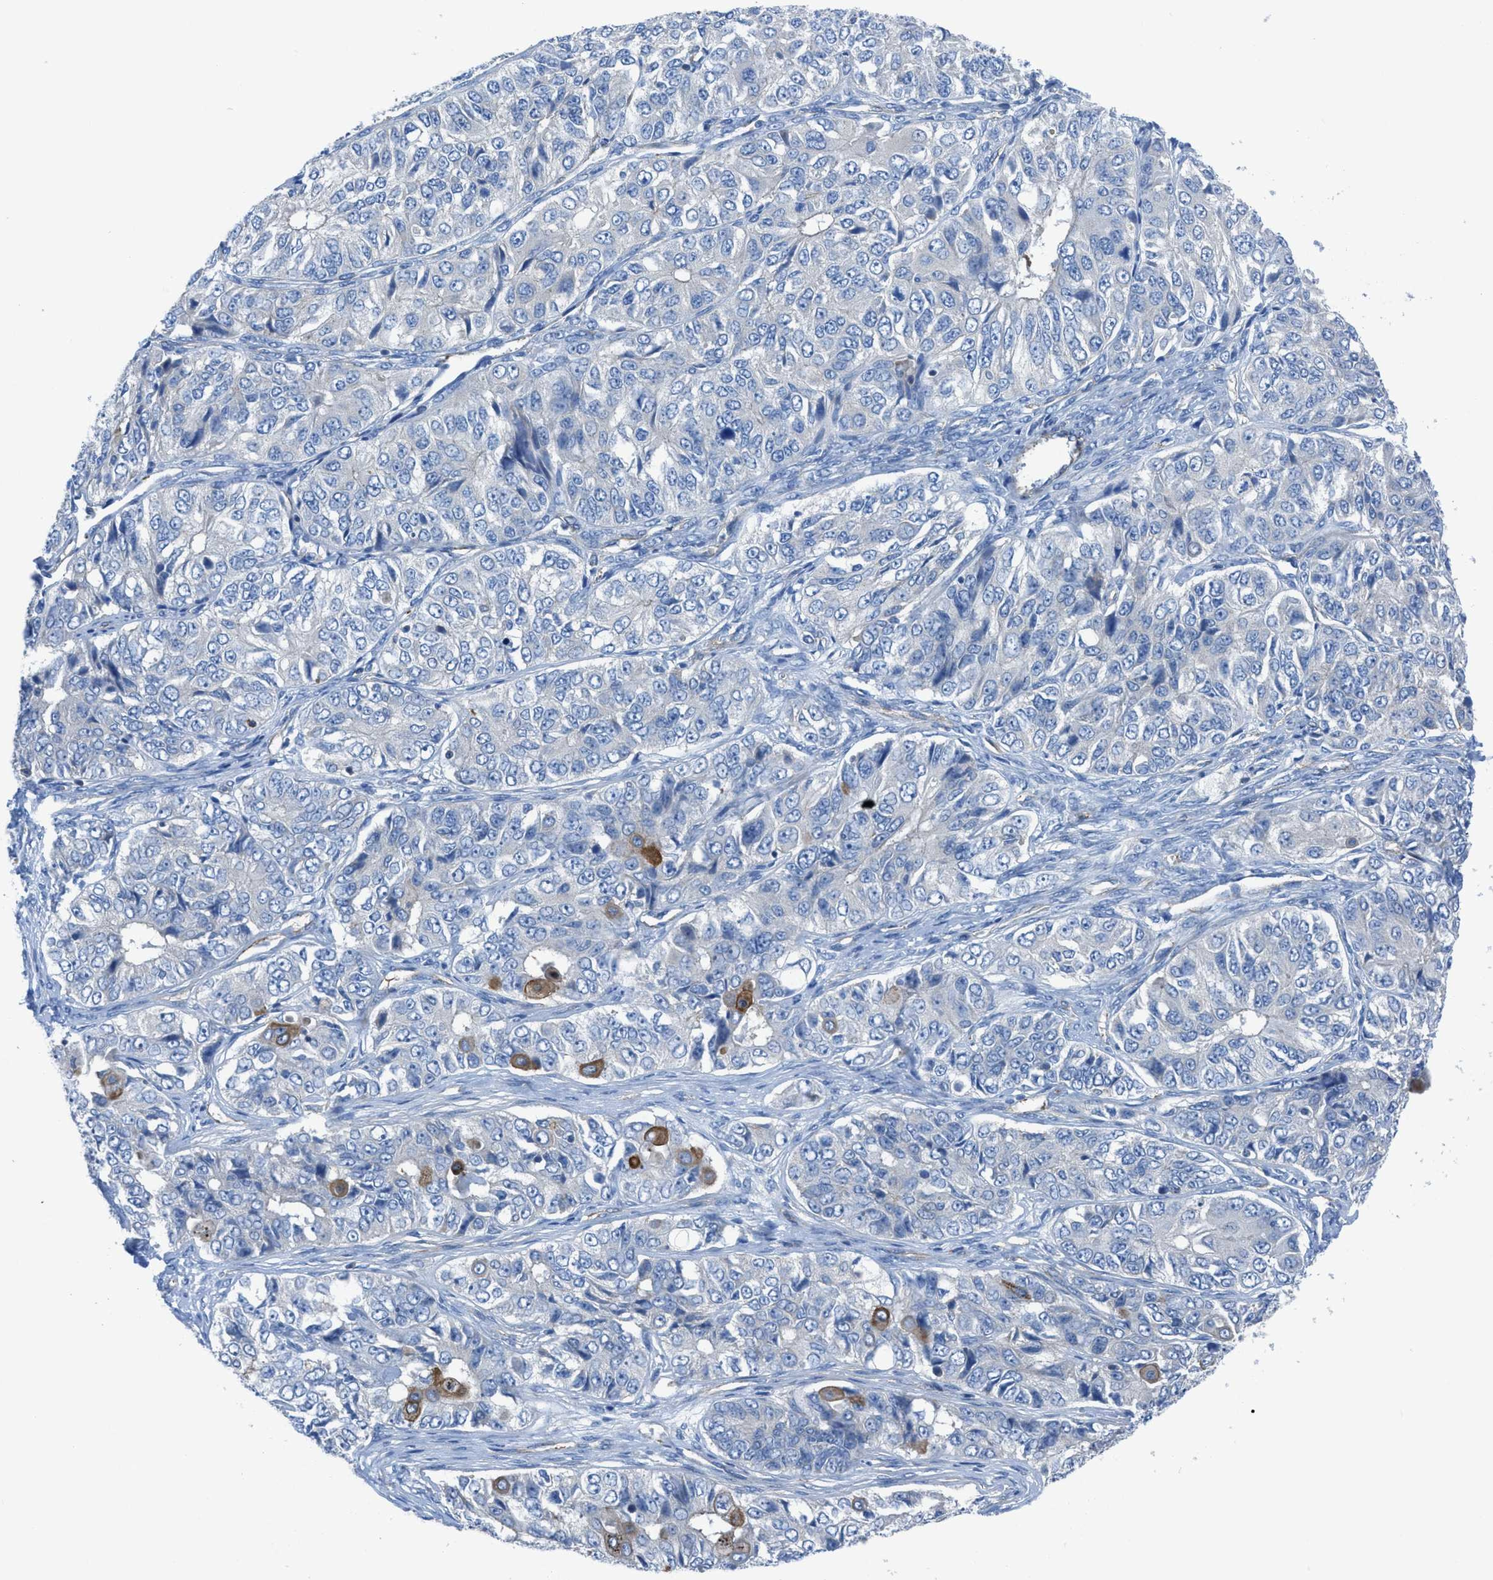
{"staining": {"intensity": "negative", "quantity": "none", "location": "none"}, "tissue": "ovarian cancer", "cell_type": "Tumor cells", "image_type": "cancer", "snomed": [{"axis": "morphology", "description": "Carcinoma, endometroid"}, {"axis": "topography", "description": "Ovary"}], "caption": "Photomicrograph shows no protein expression in tumor cells of endometroid carcinoma (ovarian) tissue.", "gene": "KCNH7", "patient": {"sex": "female", "age": 51}}